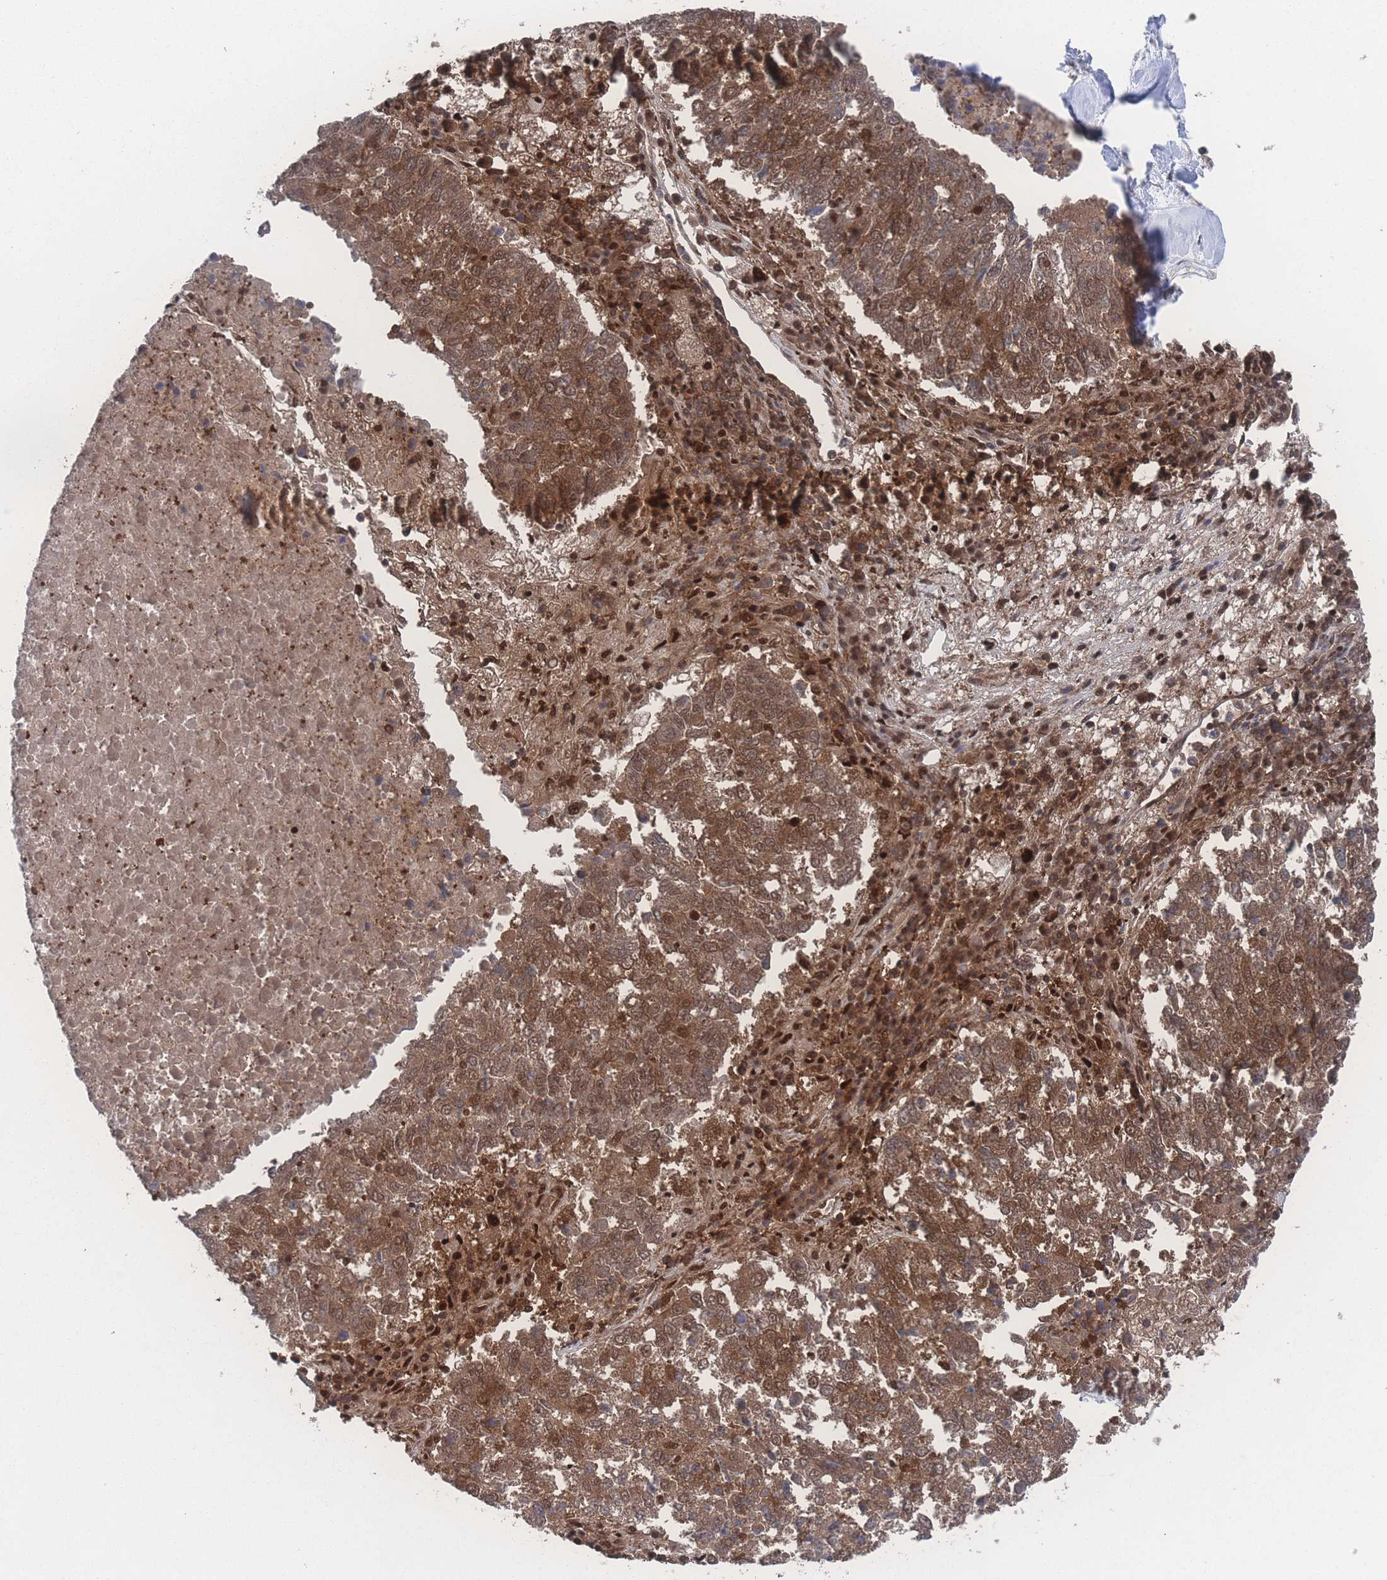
{"staining": {"intensity": "moderate", "quantity": ">75%", "location": "cytoplasmic/membranous,nuclear"}, "tissue": "lung cancer", "cell_type": "Tumor cells", "image_type": "cancer", "snomed": [{"axis": "morphology", "description": "Squamous cell carcinoma, NOS"}, {"axis": "topography", "description": "Lung"}], "caption": "Approximately >75% of tumor cells in squamous cell carcinoma (lung) show moderate cytoplasmic/membranous and nuclear protein expression as visualized by brown immunohistochemical staining.", "gene": "PSMA1", "patient": {"sex": "male", "age": 73}}